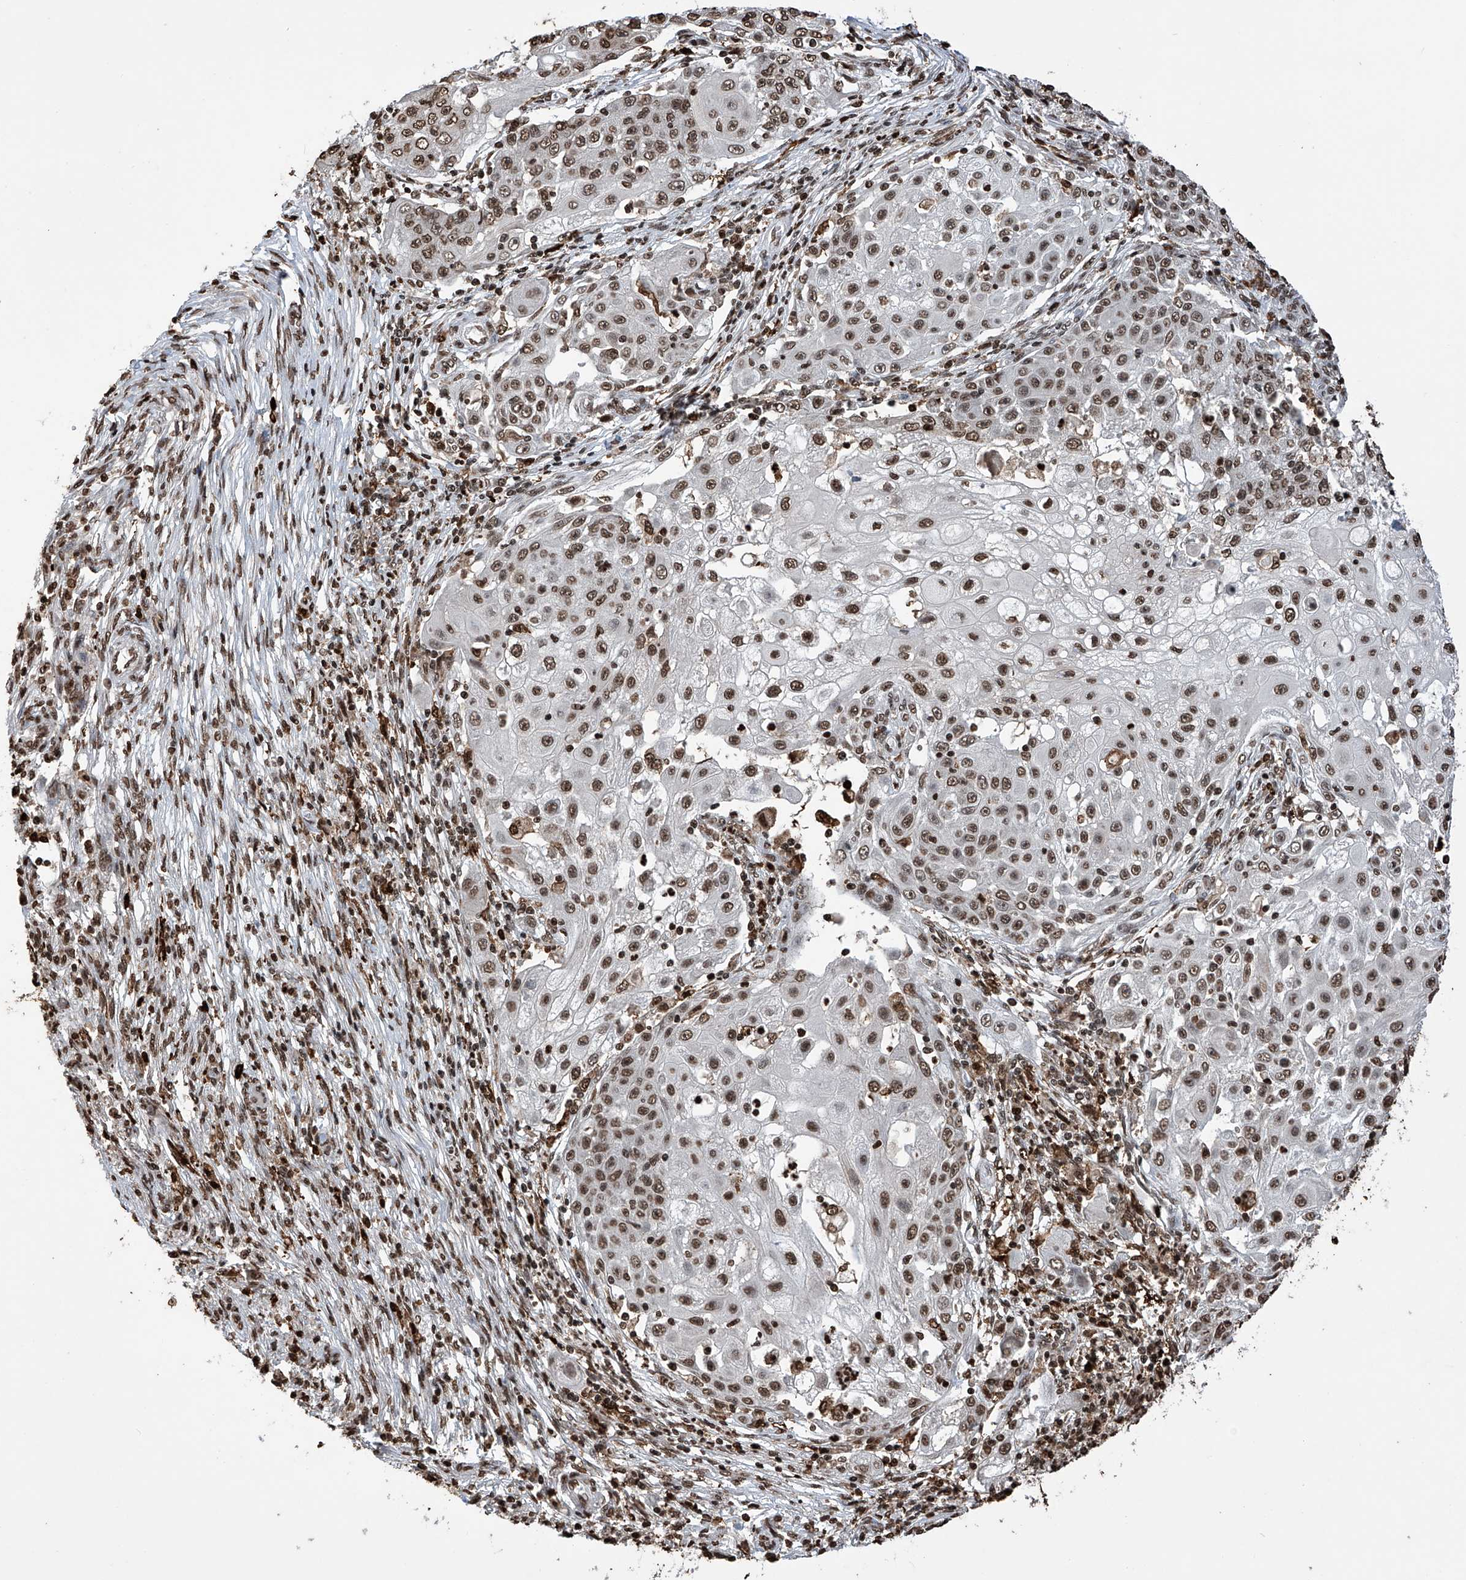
{"staining": {"intensity": "moderate", "quantity": ">75%", "location": "nuclear"}, "tissue": "ovarian cancer", "cell_type": "Tumor cells", "image_type": "cancer", "snomed": [{"axis": "morphology", "description": "Carcinoma, endometroid"}, {"axis": "topography", "description": "Ovary"}], "caption": "Immunohistochemical staining of ovarian endometroid carcinoma exhibits moderate nuclear protein expression in approximately >75% of tumor cells. The staining was performed using DAB, with brown indicating positive protein expression. Nuclei are stained blue with hematoxylin.", "gene": "CFAP410", "patient": {"sex": "female", "age": 42}}